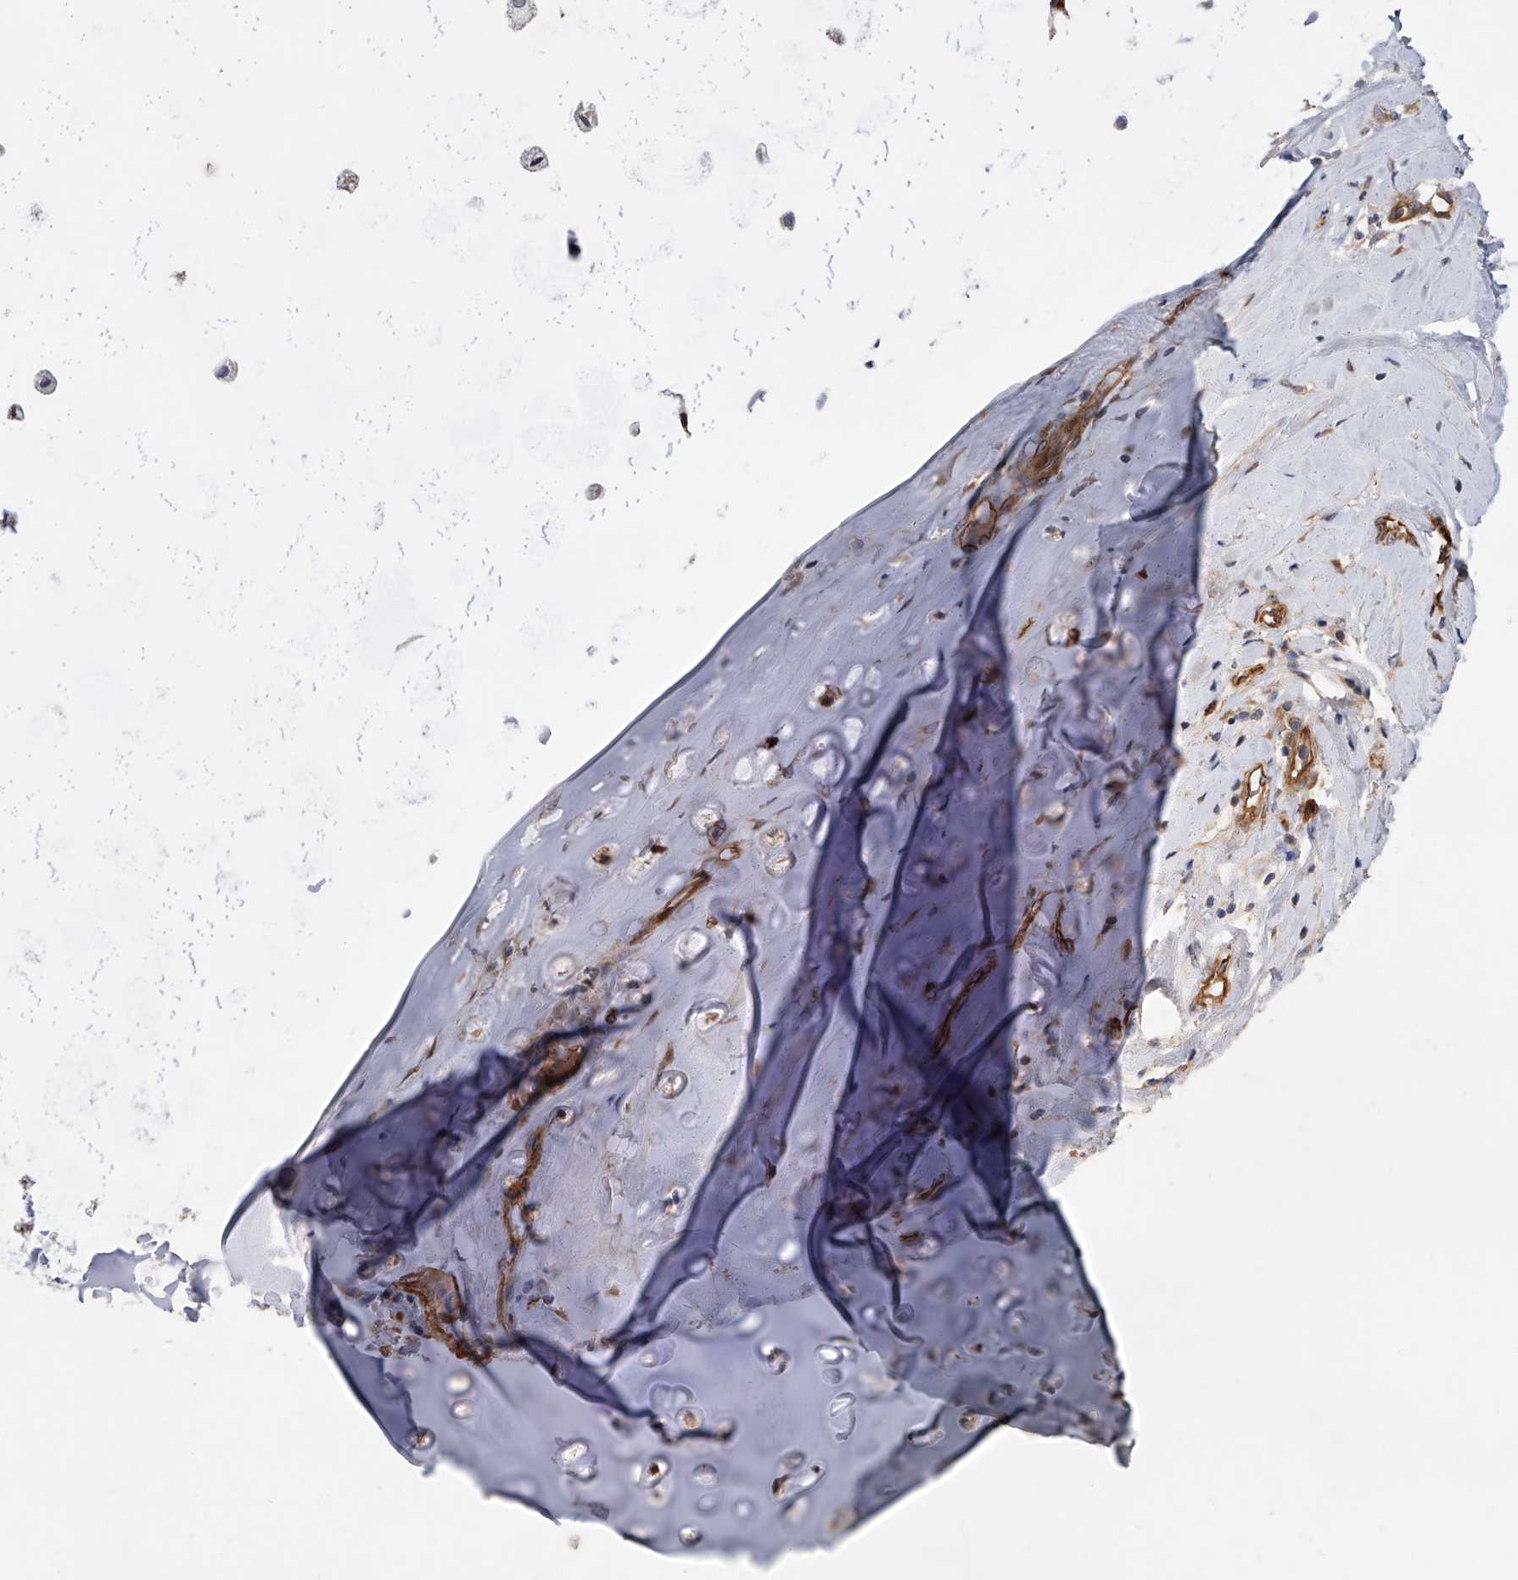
{"staining": {"intensity": "moderate", "quantity": ">75%", "location": "cytoplasmic/membranous"}, "tissue": "adipose tissue", "cell_type": "Adipocytes", "image_type": "normal", "snomed": [{"axis": "morphology", "description": "Normal tissue, NOS"}, {"axis": "morphology", "description": "Basal cell carcinoma"}, {"axis": "topography", "description": "Cartilage tissue"}, {"axis": "topography", "description": "Nasopharynx"}, {"axis": "topography", "description": "Oral tissue"}], "caption": "Immunohistochemistry histopathology image of normal adipose tissue: human adipose tissue stained using immunohistochemistry (IHC) exhibits medium levels of moderate protein expression localized specifically in the cytoplasmic/membranous of adipocytes, appearing as a cytoplasmic/membranous brown color.", "gene": "PDSS2", "patient": {"sex": "female", "age": 77}}